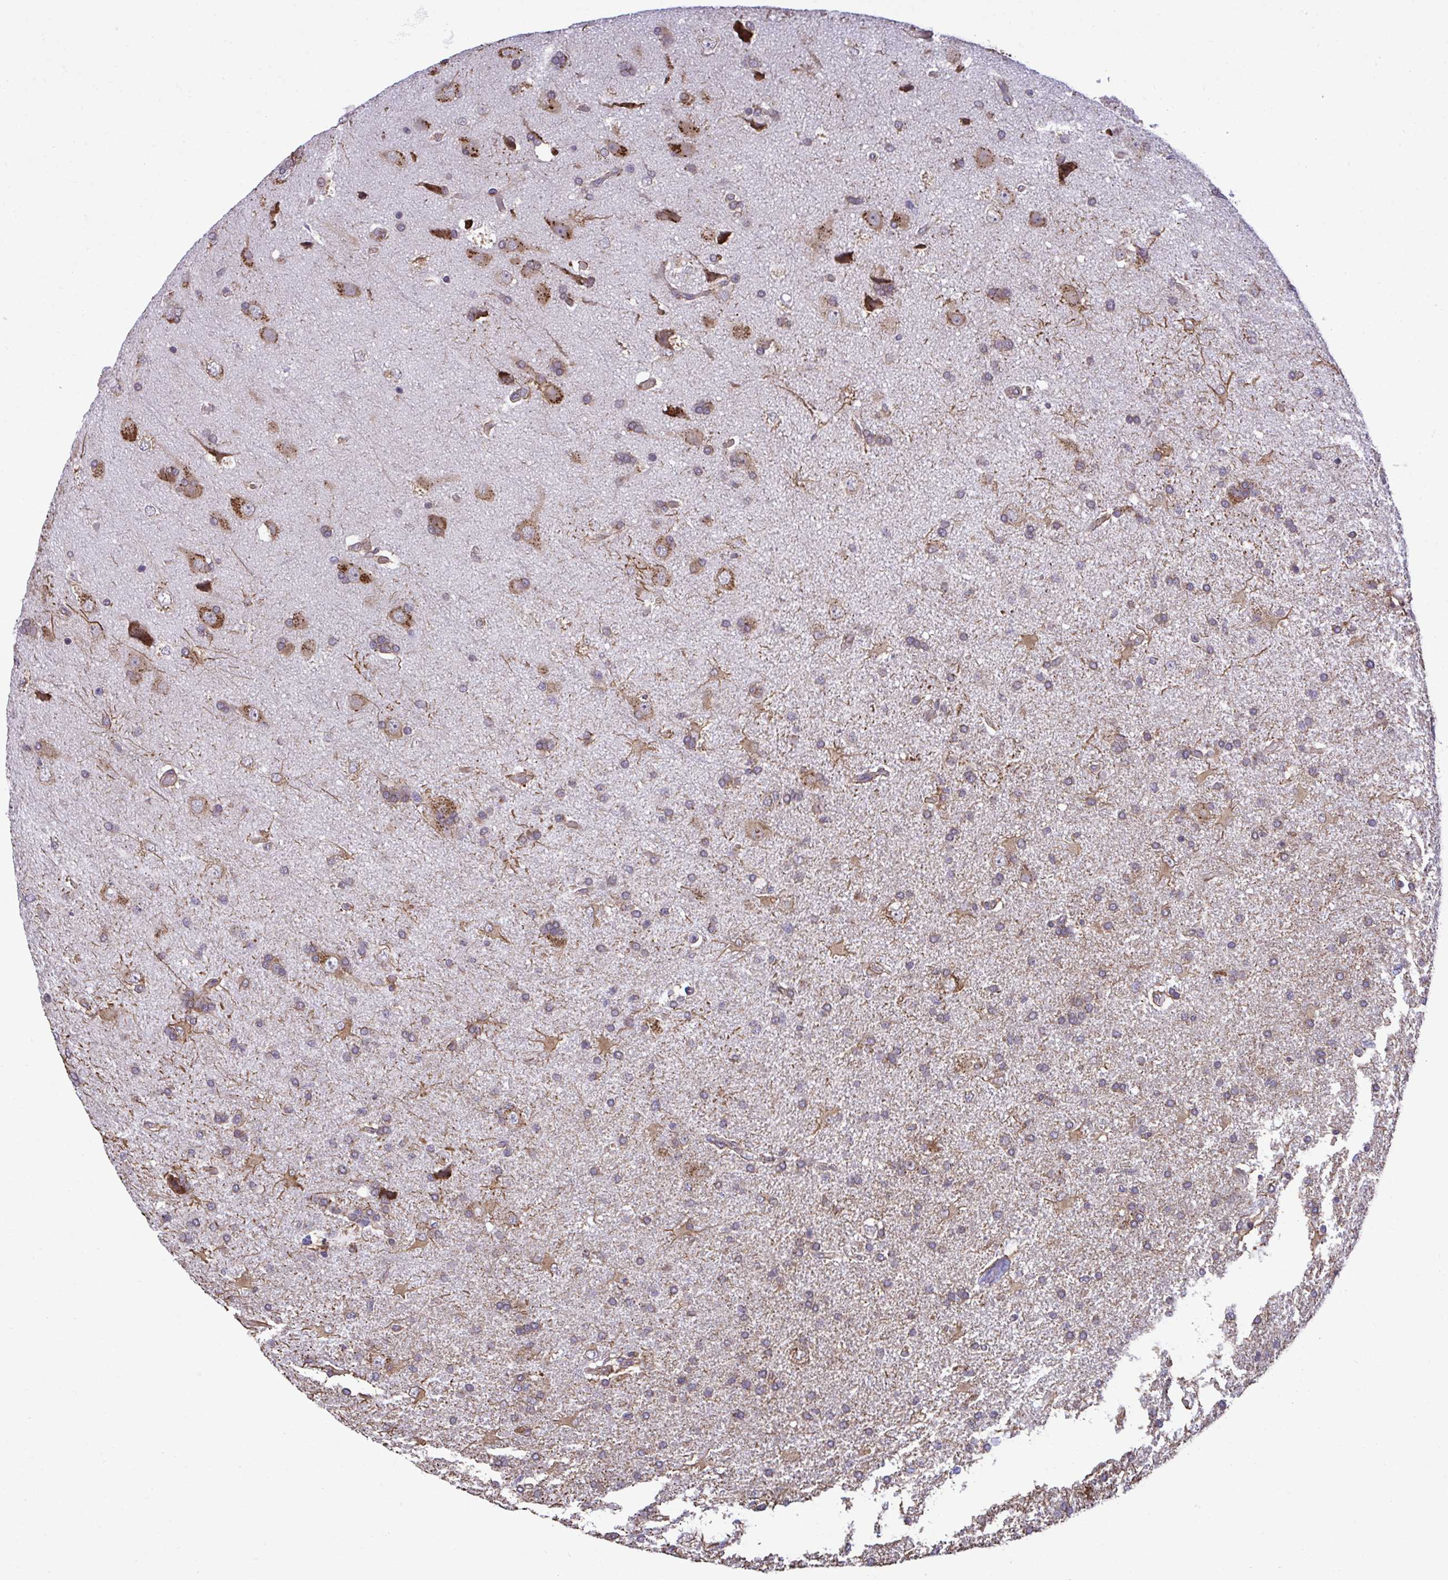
{"staining": {"intensity": "weak", "quantity": "<25%", "location": "cytoplasmic/membranous"}, "tissue": "glioma", "cell_type": "Tumor cells", "image_type": "cancer", "snomed": [{"axis": "morphology", "description": "Glioma, malignant, High grade"}, {"axis": "topography", "description": "Brain"}], "caption": "An IHC histopathology image of glioma is shown. There is no staining in tumor cells of glioma.", "gene": "RPS15", "patient": {"sex": "male", "age": 68}}